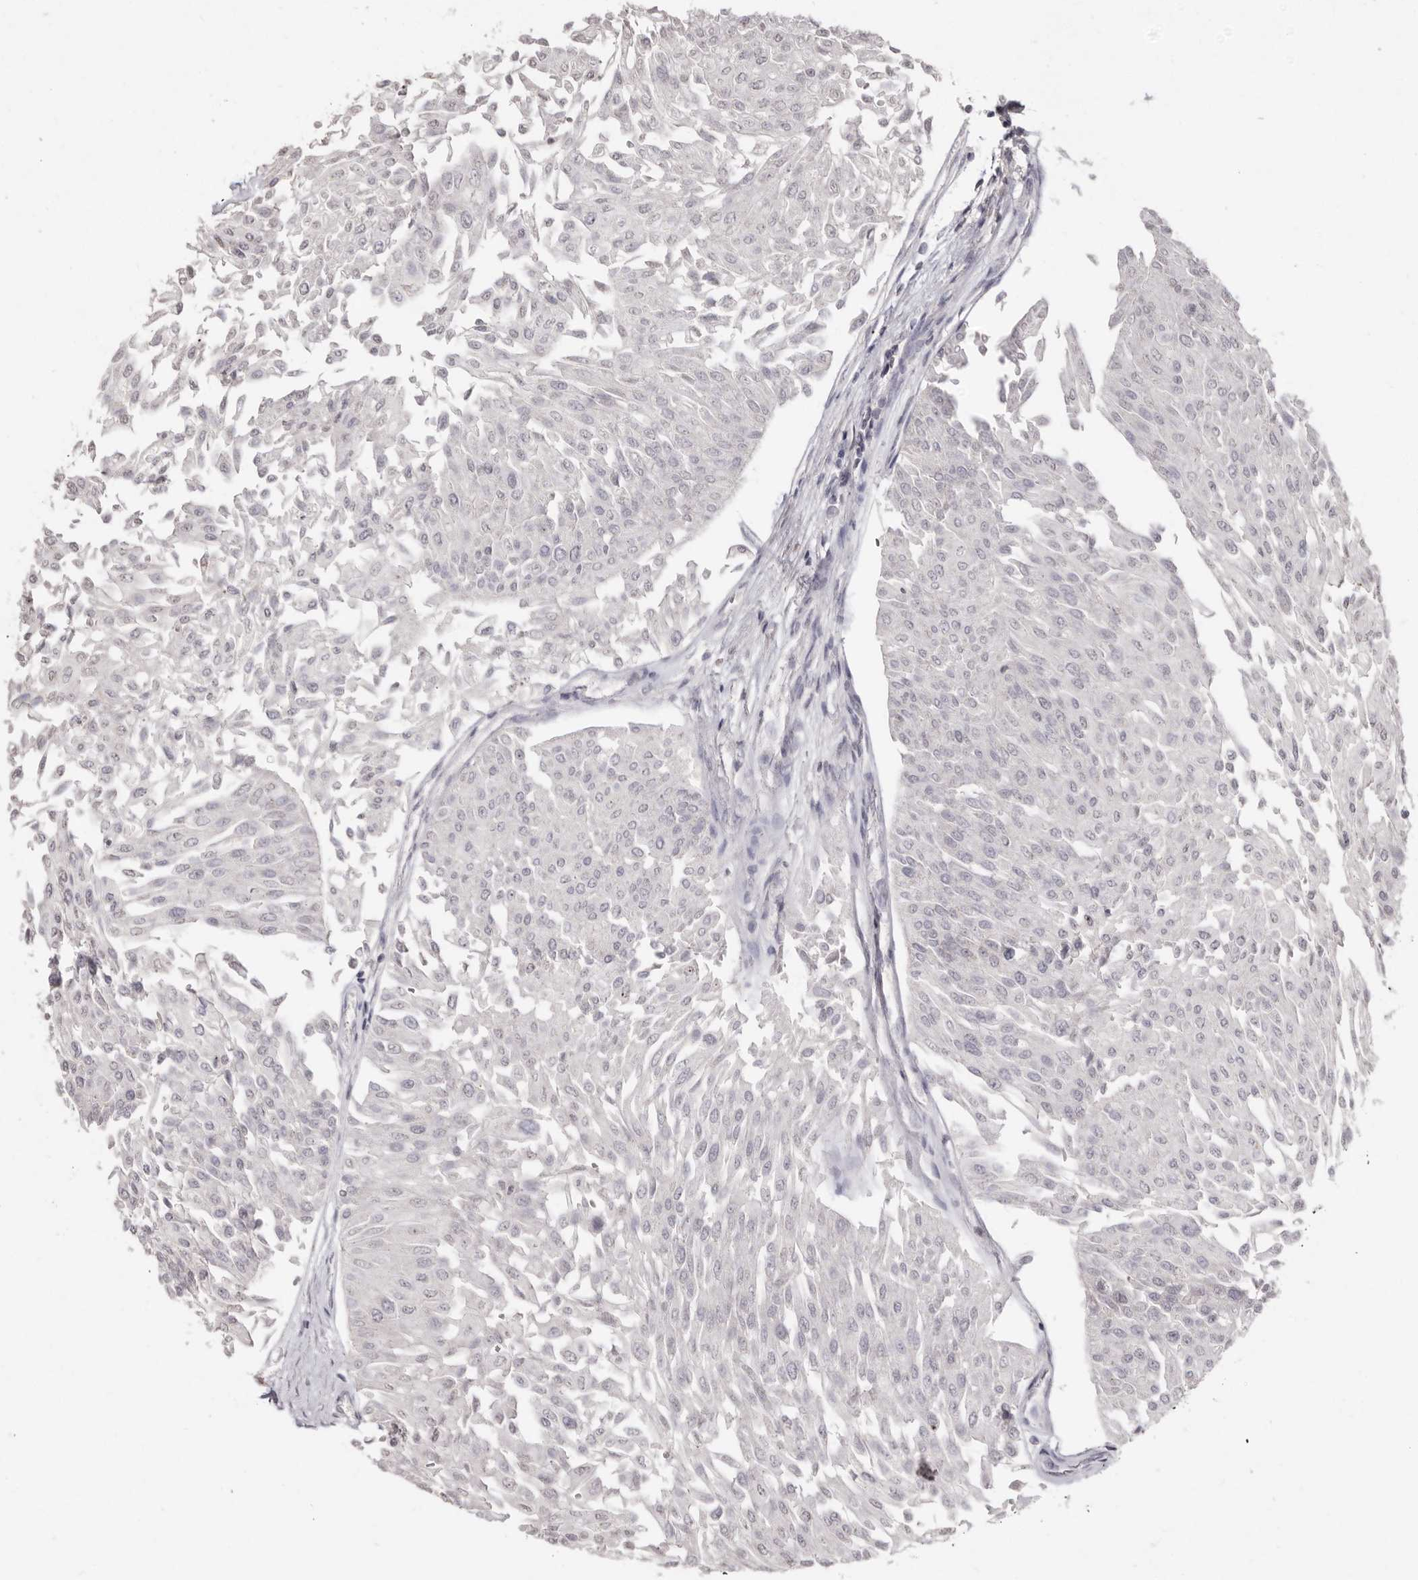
{"staining": {"intensity": "moderate", "quantity": "<25%", "location": "nuclear"}, "tissue": "urothelial cancer", "cell_type": "Tumor cells", "image_type": "cancer", "snomed": [{"axis": "morphology", "description": "Urothelial carcinoma, Low grade"}, {"axis": "topography", "description": "Urinary bladder"}], "caption": "DAB (3,3'-diaminobenzidine) immunohistochemical staining of human urothelial cancer displays moderate nuclear protein staining in about <25% of tumor cells.", "gene": "LINGO2", "patient": {"sex": "male", "age": 67}}